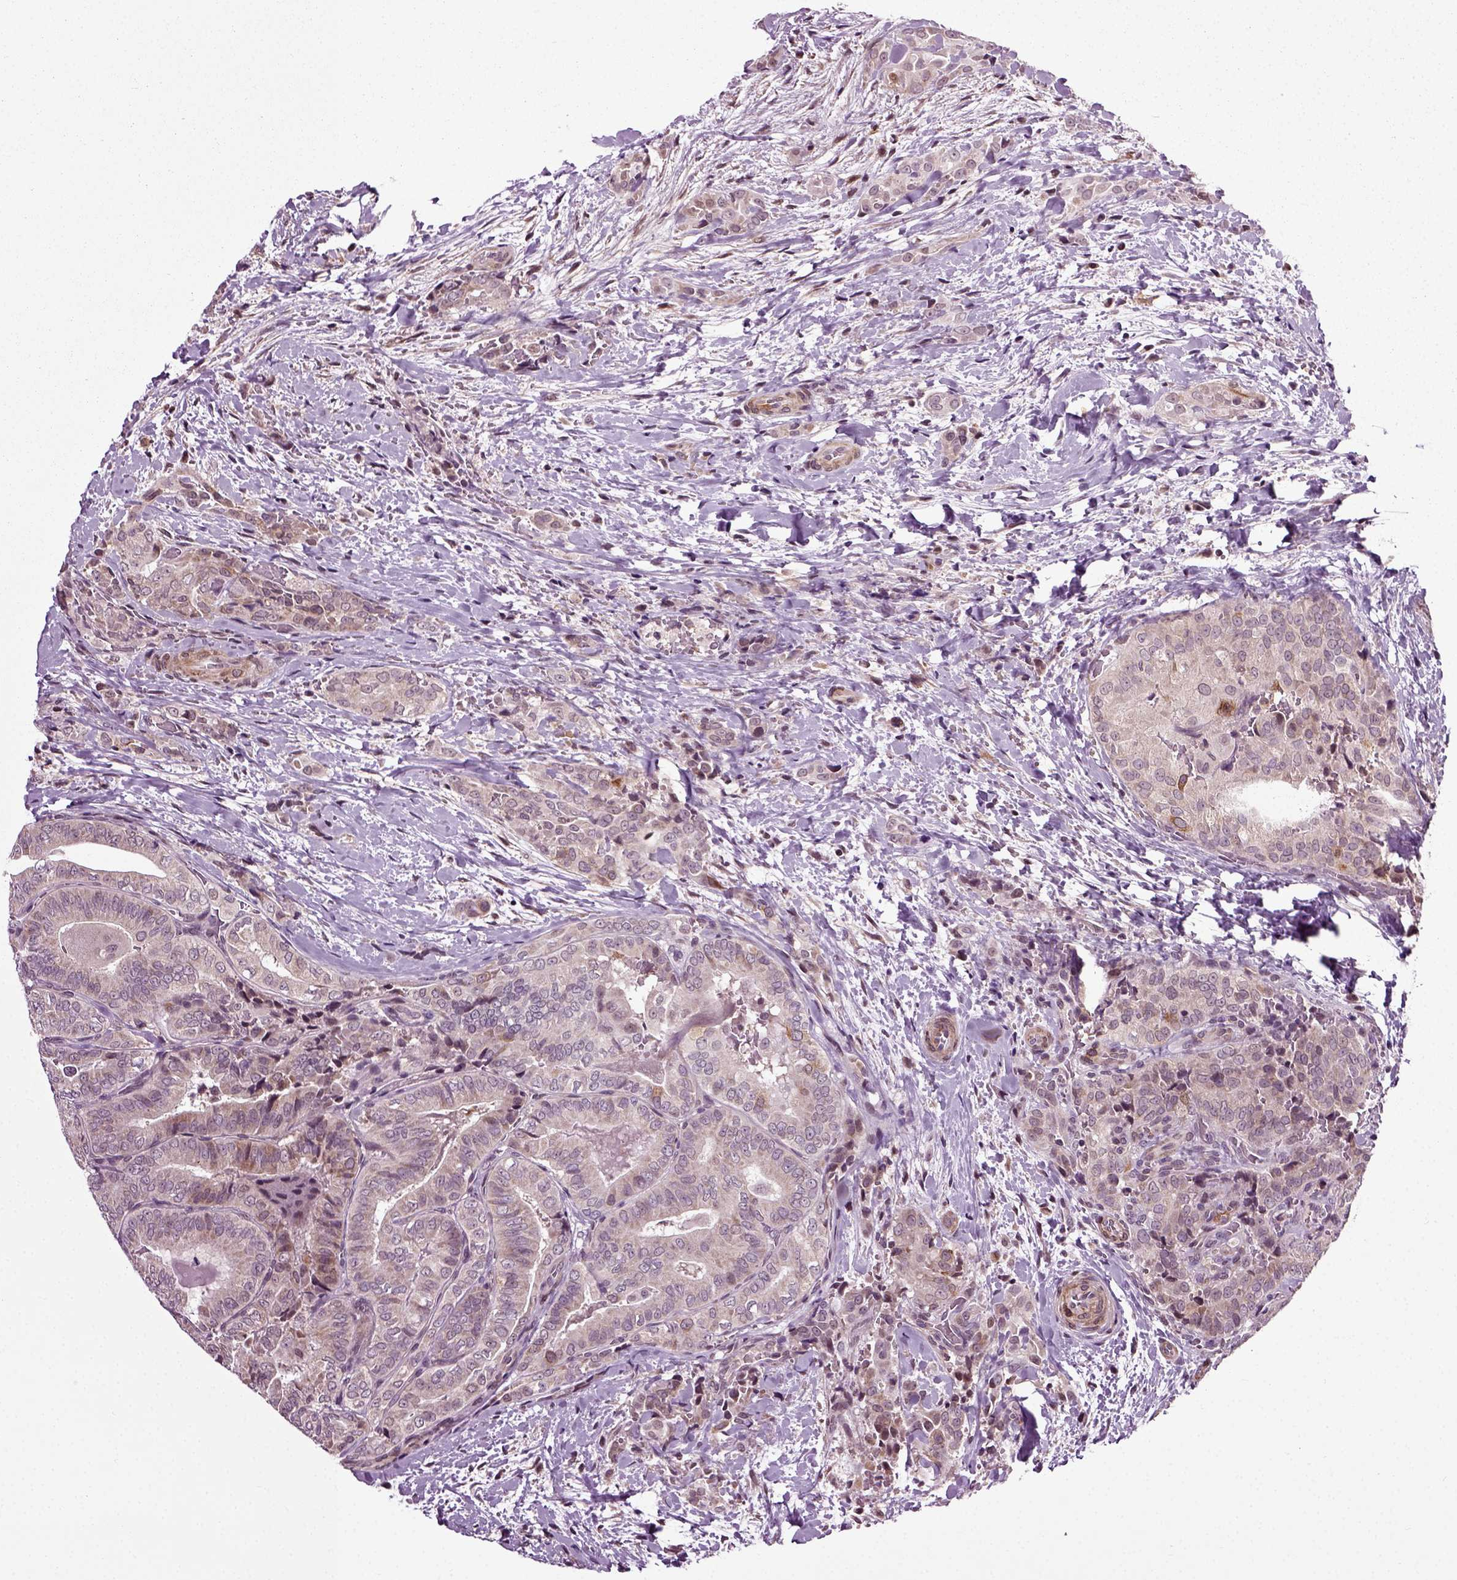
{"staining": {"intensity": "moderate", "quantity": "<25%", "location": "cytoplasmic/membranous"}, "tissue": "thyroid cancer", "cell_type": "Tumor cells", "image_type": "cancer", "snomed": [{"axis": "morphology", "description": "Papillary adenocarcinoma, NOS"}, {"axis": "topography", "description": "Thyroid gland"}], "caption": "Brown immunohistochemical staining in papillary adenocarcinoma (thyroid) shows moderate cytoplasmic/membranous positivity in about <25% of tumor cells. (IHC, brightfield microscopy, high magnification).", "gene": "KNSTRN", "patient": {"sex": "male", "age": 61}}